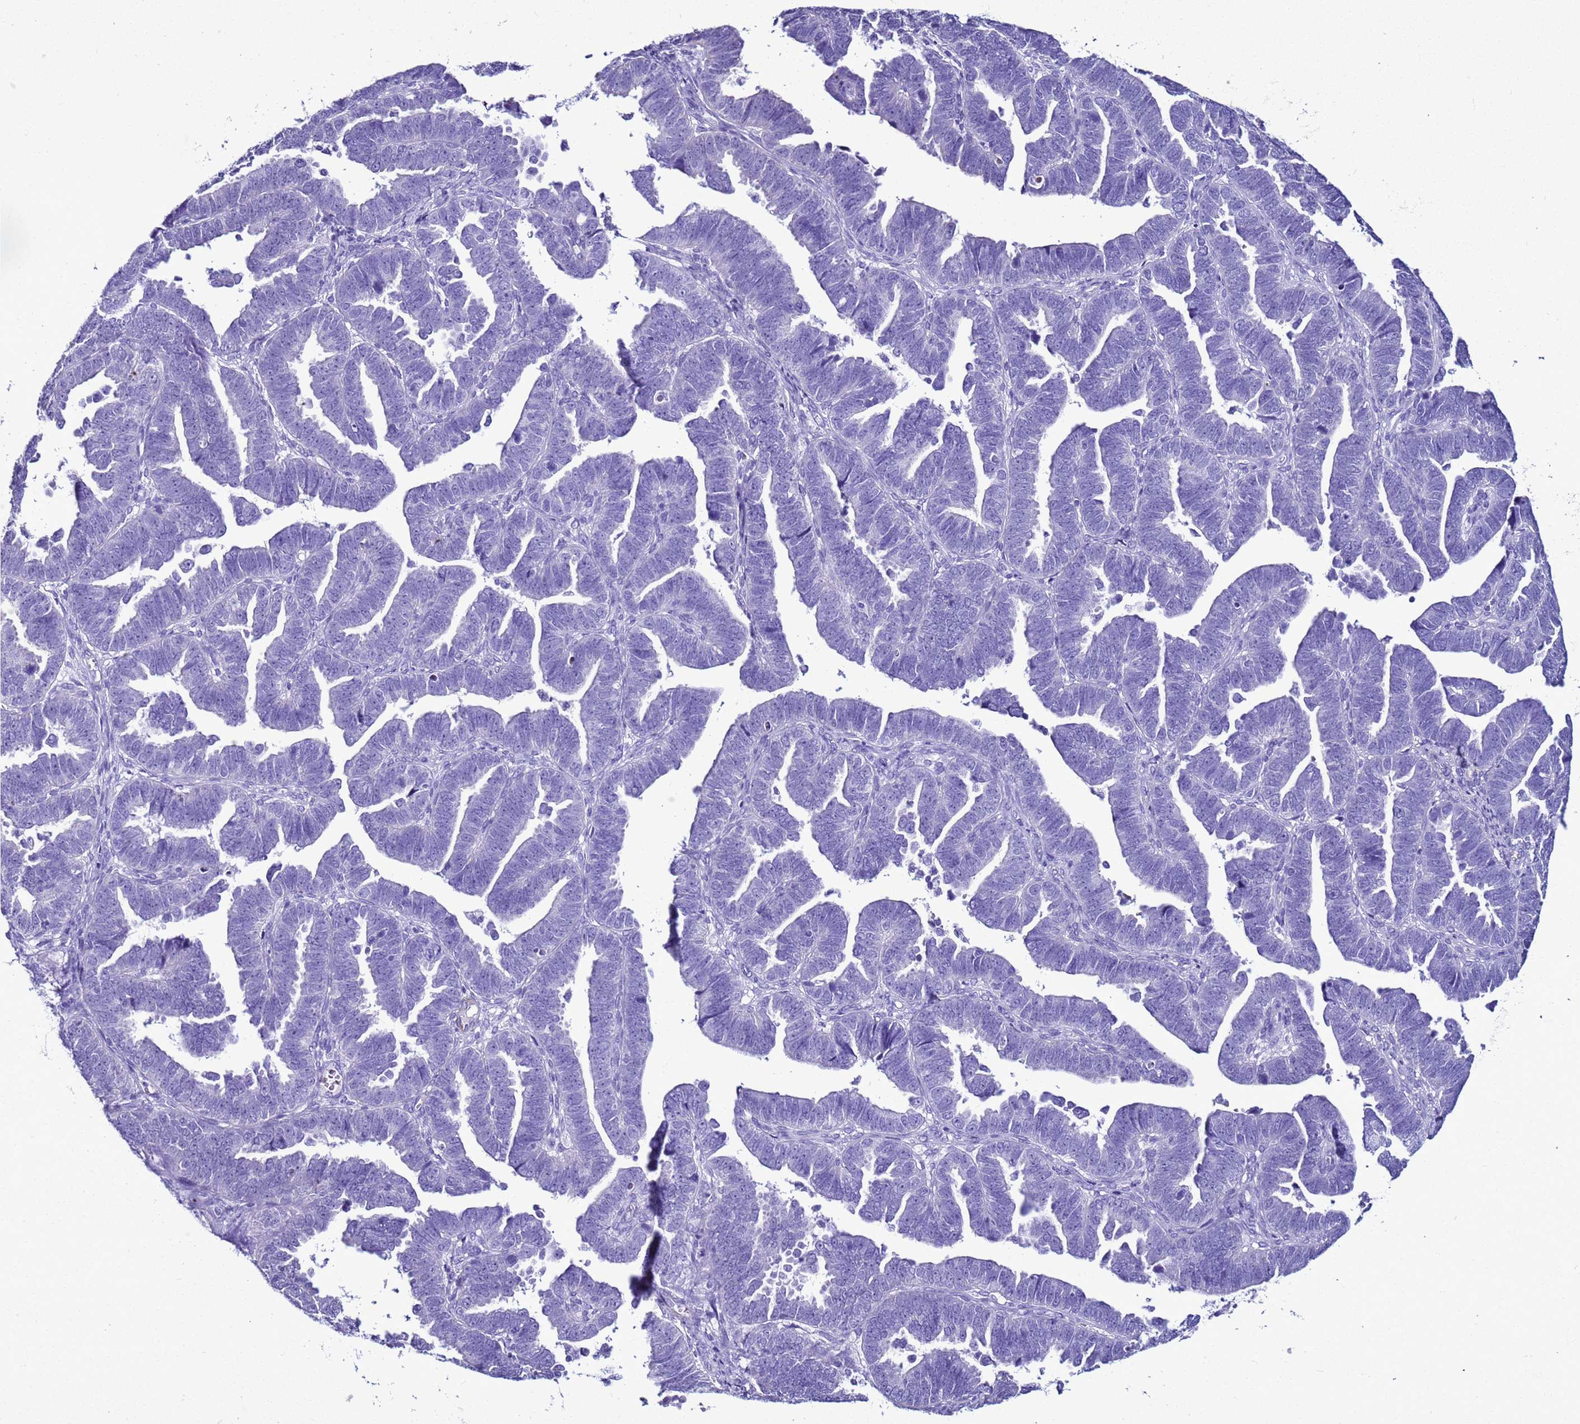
{"staining": {"intensity": "negative", "quantity": "none", "location": "none"}, "tissue": "endometrial cancer", "cell_type": "Tumor cells", "image_type": "cancer", "snomed": [{"axis": "morphology", "description": "Adenocarcinoma, NOS"}, {"axis": "topography", "description": "Endometrium"}], "caption": "Immunohistochemistry of endometrial cancer (adenocarcinoma) demonstrates no expression in tumor cells. (DAB IHC visualized using brightfield microscopy, high magnification).", "gene": "LCMT1", "patient": {"sex": "female", "age": 75}}